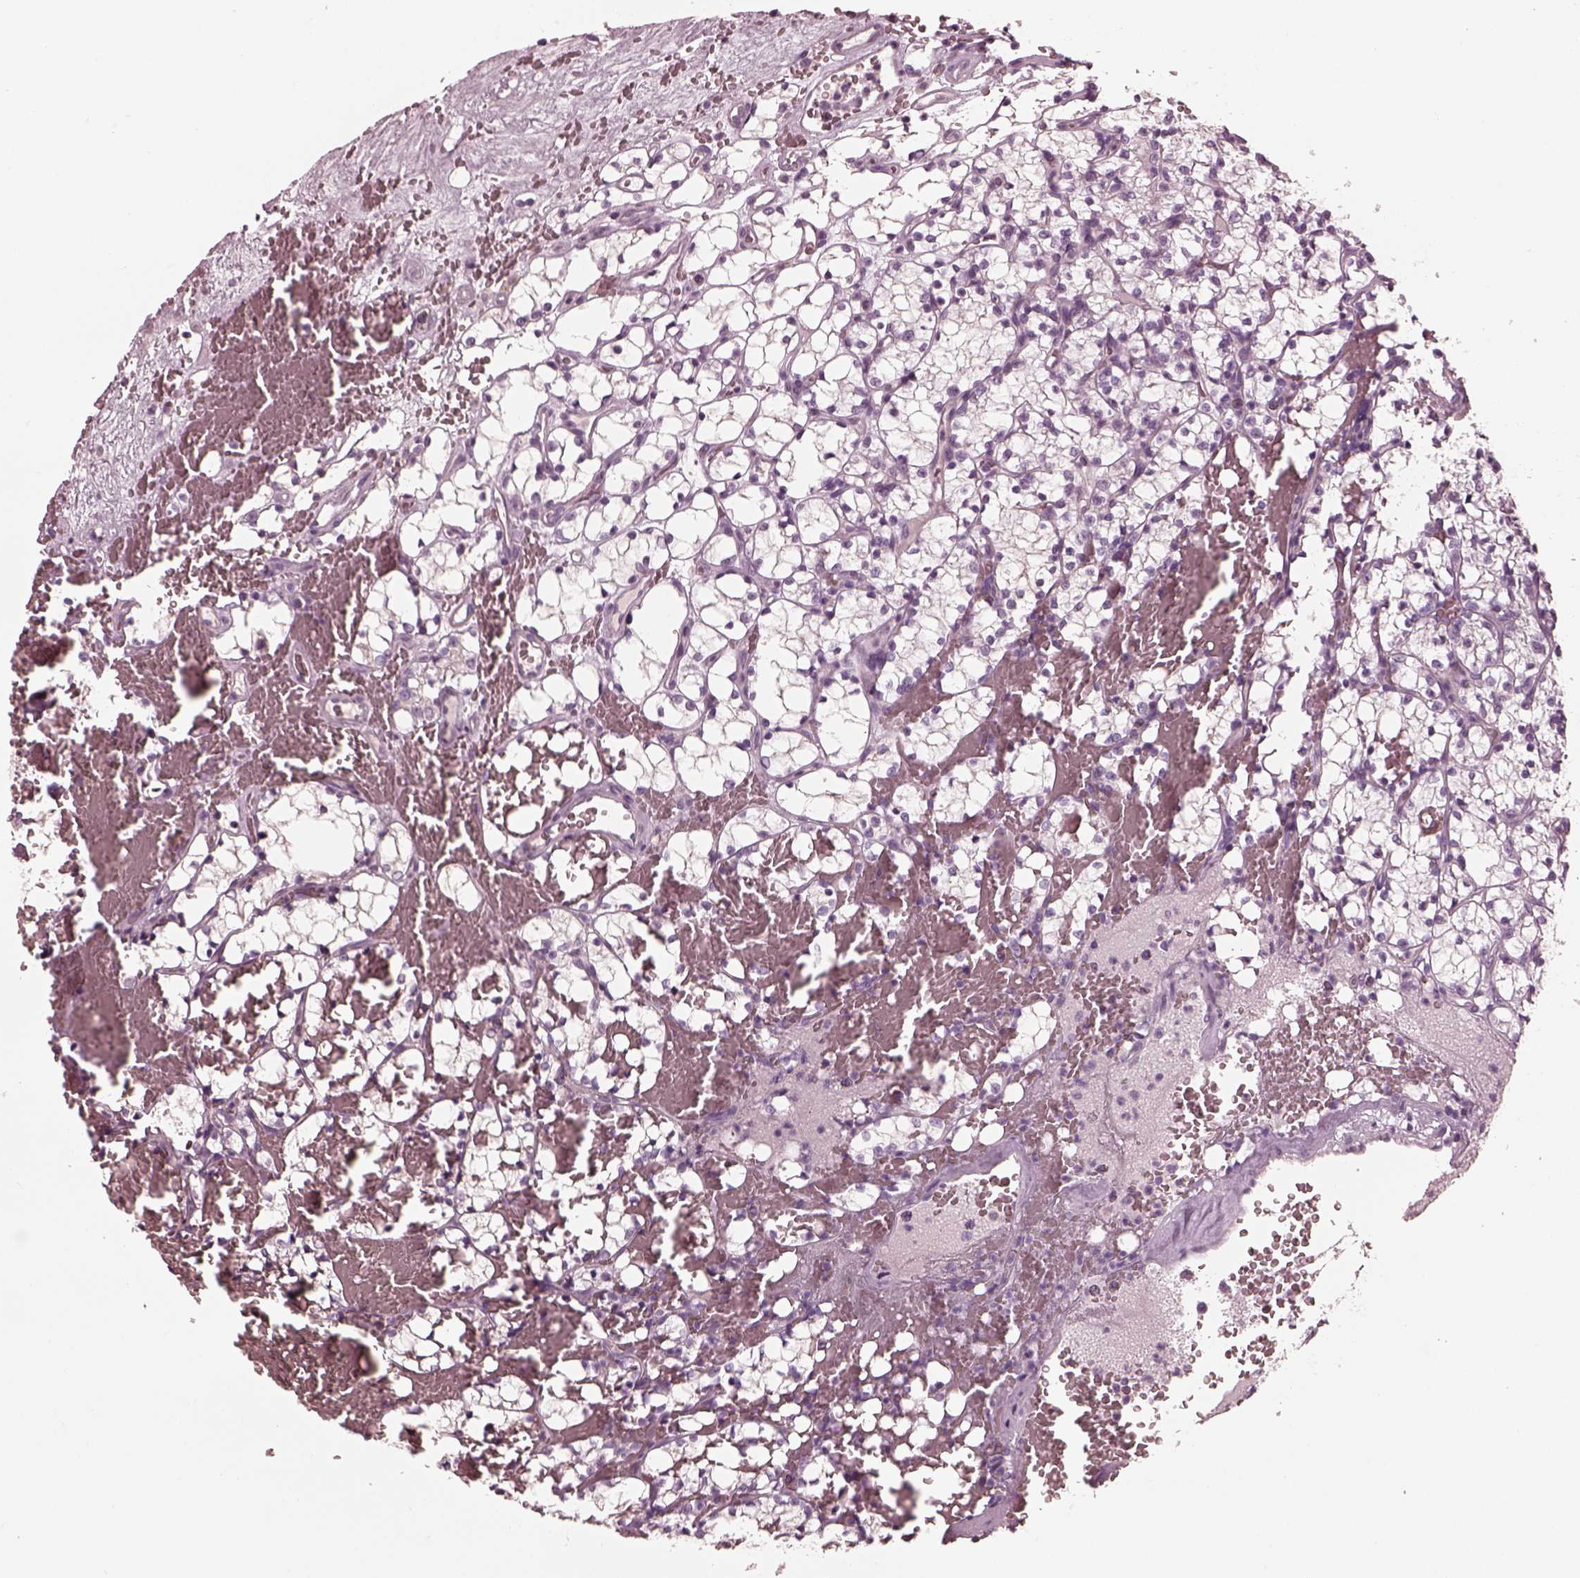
{"staining": {"intensity": "negative", "quantity": "none", "location": "none"}, "tissue": "renal cancer", "cell_type": "Tumor cells", "image_type": "cancer", "snomed": [{"axis": "morphology", "description": "Adenocarcinoma, NOS"}, {"axis": "topography", "description": "Kidney"}], "caption": "Immunohistochemical staining of human renal adenocarcinoma reveals no significant staining in tumor cells. (DAB (3,3'-diaminobenzidine) immunohistochemistry visualized using brightfield microscopy, high magnification).", "gene": "CGA", "patient": {"sex": "female", "age": 69}}